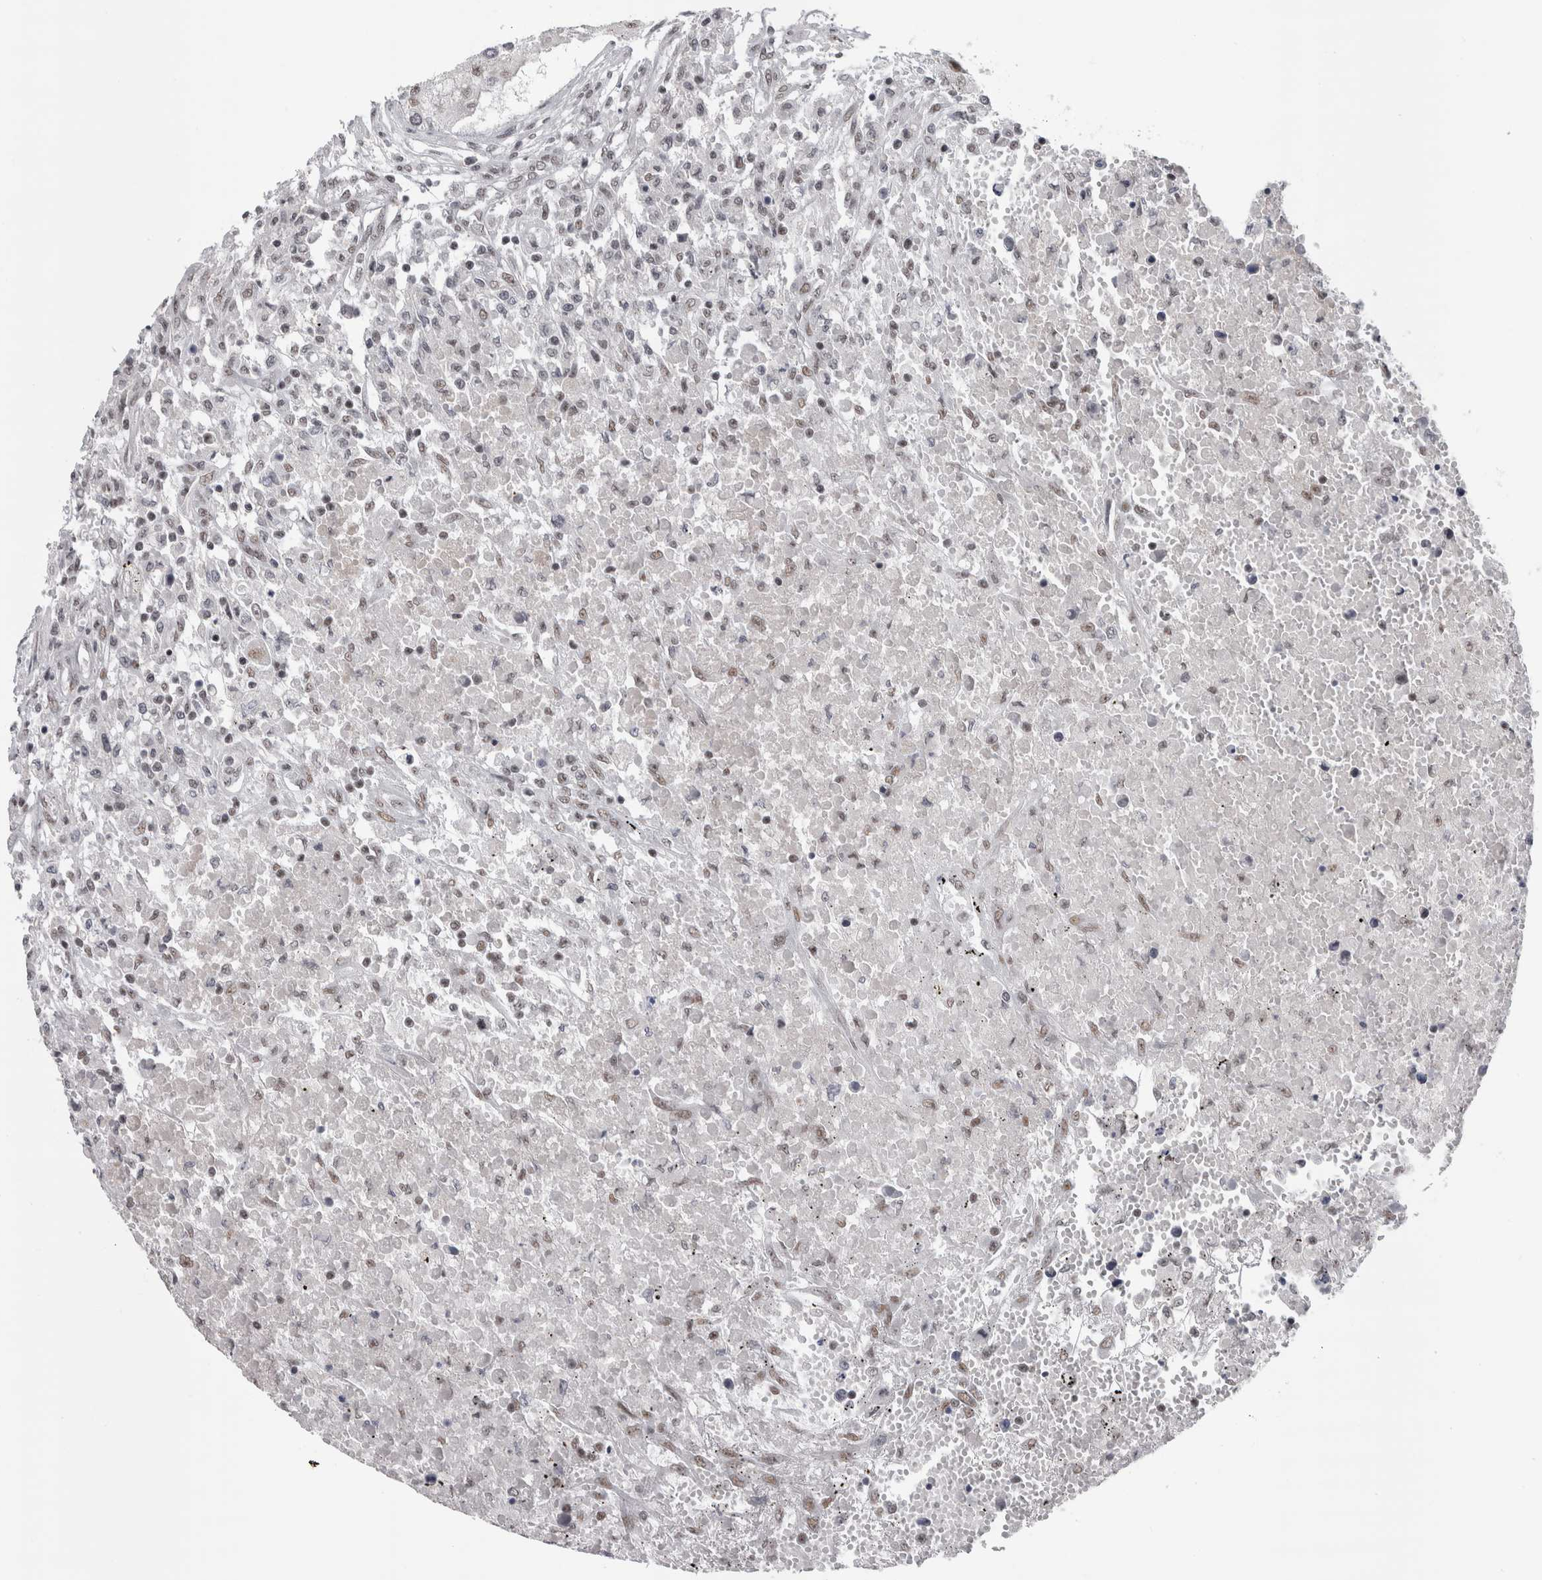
{"staining": {"intensity": "weak", "quantity": "<25%", "location": "nuclear"}, "tissue": "testis cancer", "cell_type": "Tumor cells", "image_type": "cancer", "snomed": [{"axis": "morphology", "description": "Carcinoma, Embryonal, NOS"}, {"axis": "topography", "description": "Testis"}], "caption": "Image shows no protein positivity in tumor cells of embryonal carcinoma (testis) tissue.", "gene": "ARID4B", "patient": {"sex": "male", "age": 25}}